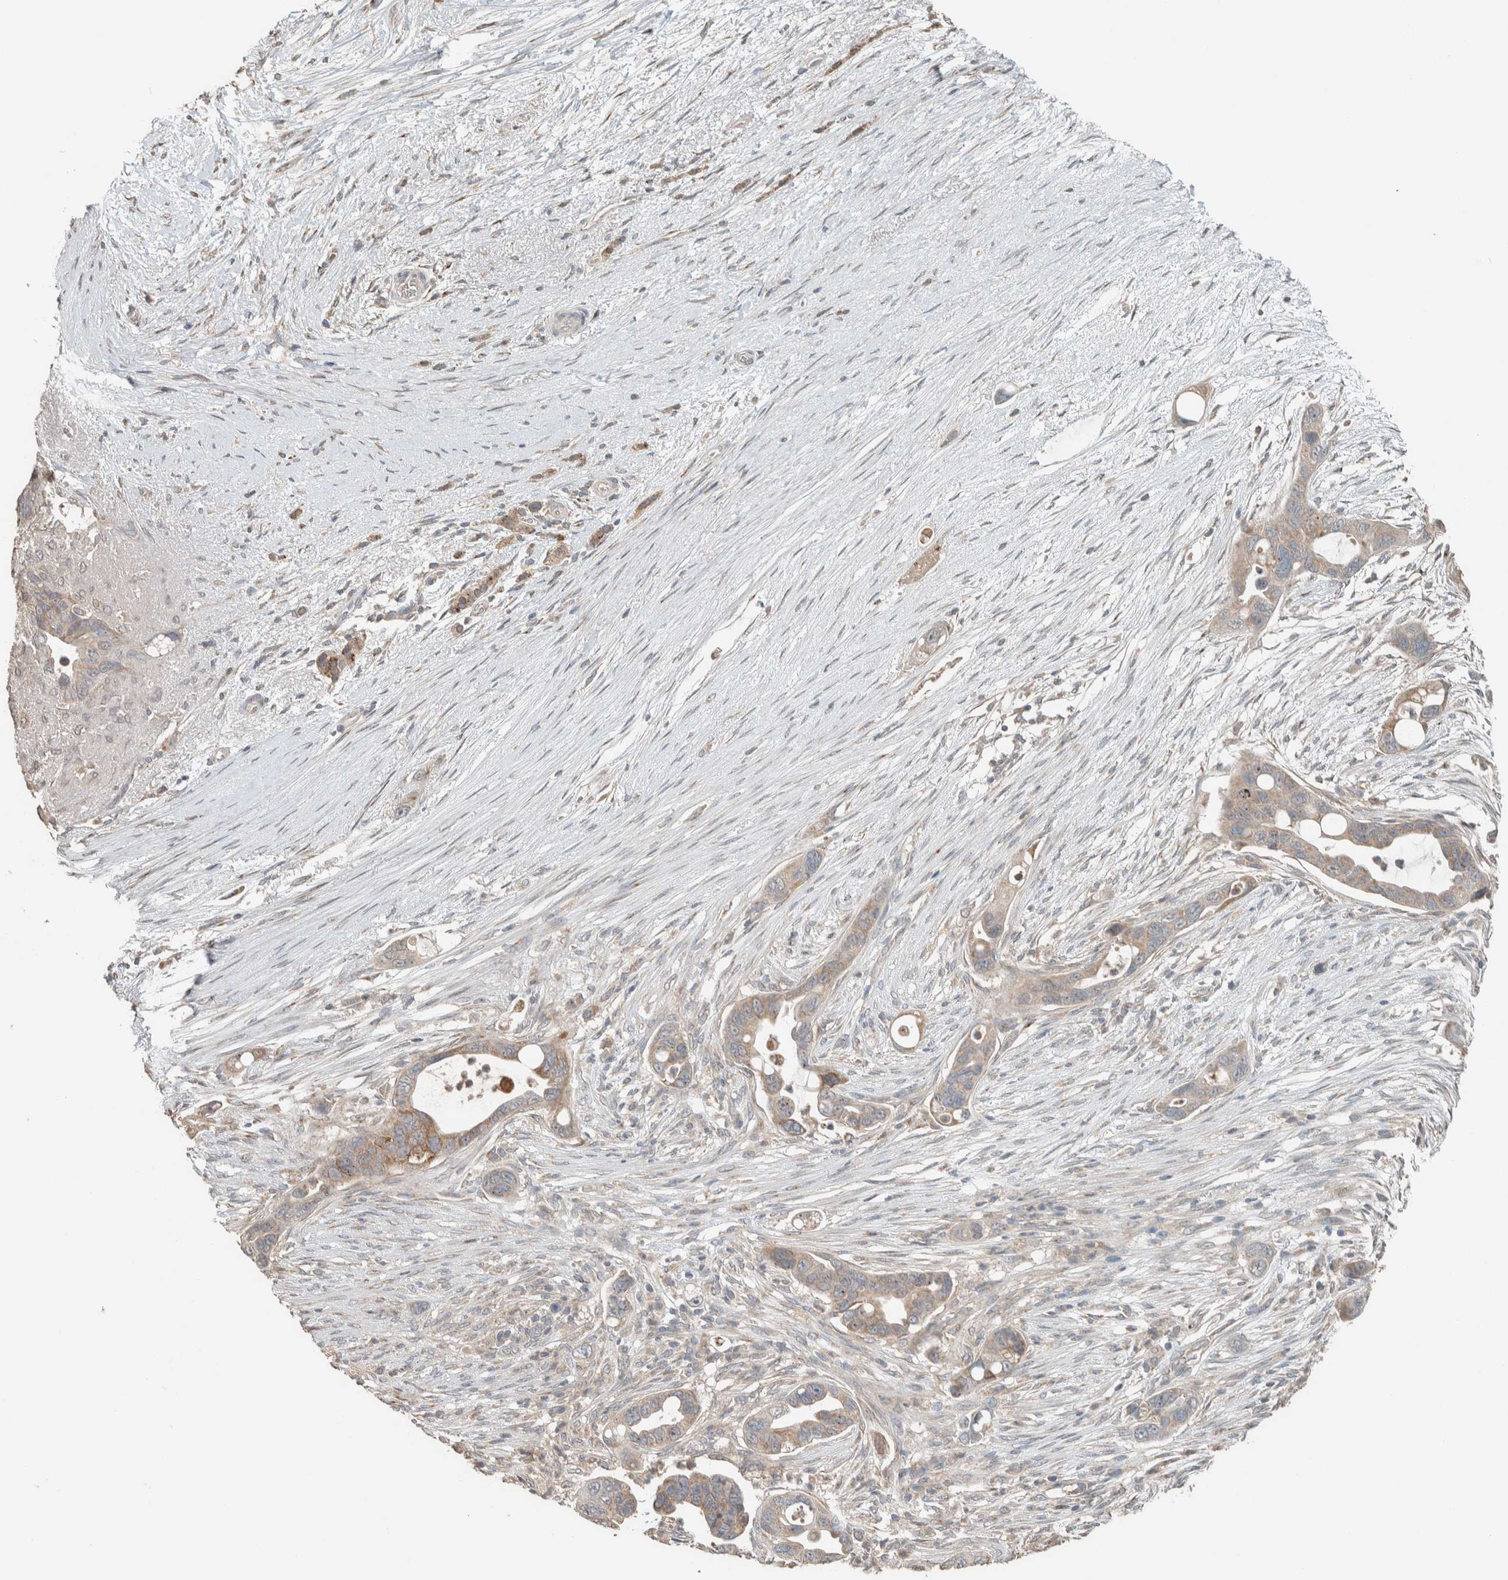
{"staining": {"intensity": "weak", "quantity": ">75%", "location": "cytoplasmic/membranous"}, "tissue": "pancreatic cancer", "cell_type": "Tumor cells", "image_type": "cancer", "snomed": [{"axis": "morphology", "description": "Adenocarcinoma, NOS"}, {"axis": "topography", "description": "Pancreas"}], "caption": "Adenocarcinoma (pancreatic) stained with immunohistochemistry (IHC) displays weak cytoplasmic/membranous staining in approximately >75% of tumor cells.", "gene": "NBR1", "patient": {"sex": "female", "age": 72}}